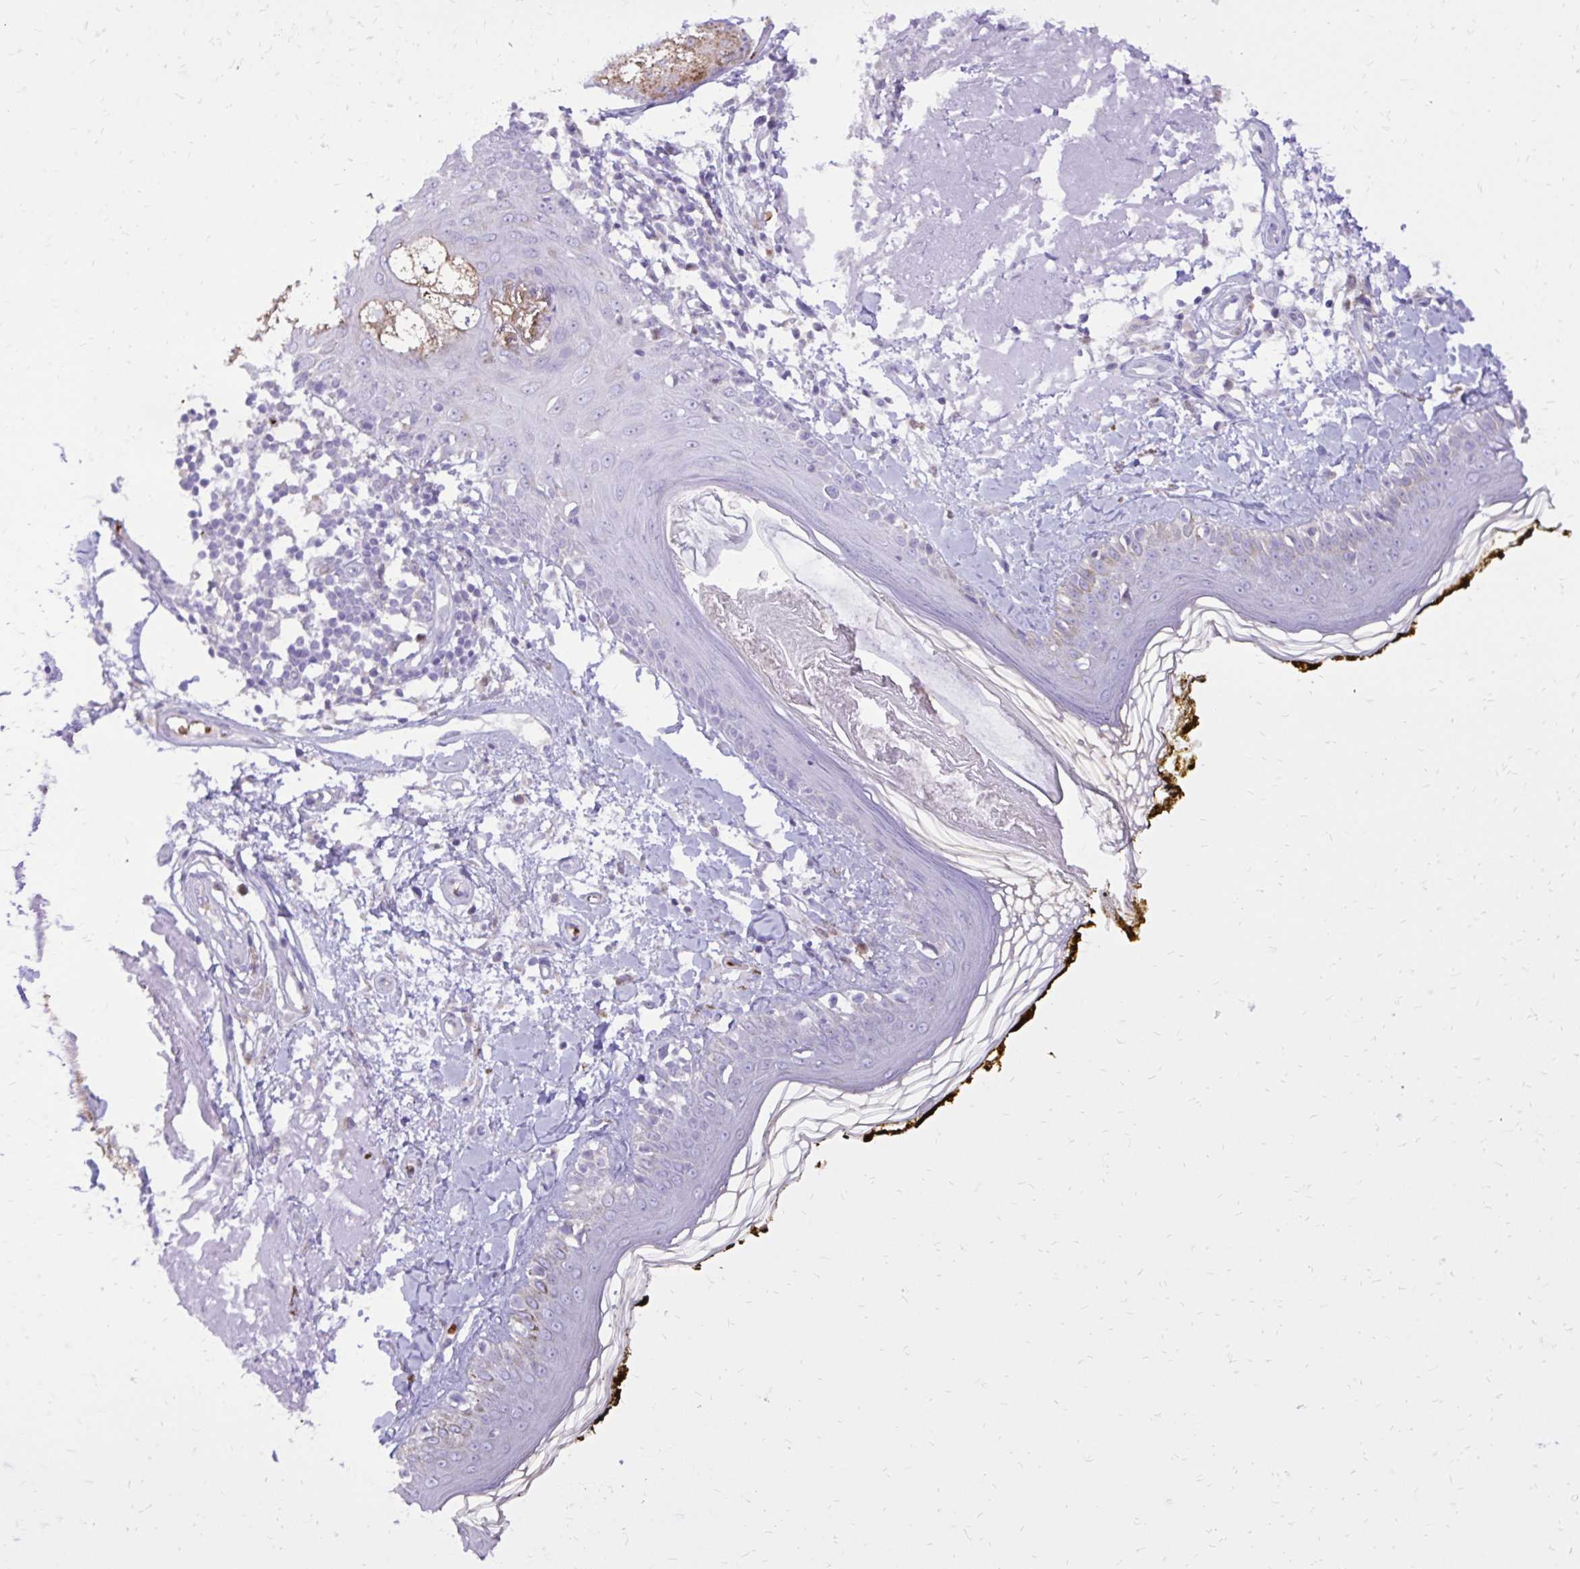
{"staining": {"intensity": "negative", "quantity": "none", "location": "none"}, "tissue": "skin", "cell_type": "Fibroblasts", "image_type": "normal", "snomed": [{"axis": "morphology", "description": "Normal tissue, NOS"}, {"axis": "topography", "description": "Skin"}], "caption": "This is a micrograph of IHC staining of unremarkable skin, which shows no expression in fibroblasts. (Immunohistochemistry (ihc), brightfield microscopy, high magnification).", "gene": "CAT", "patient": {"sex": "male", "age": 76}}